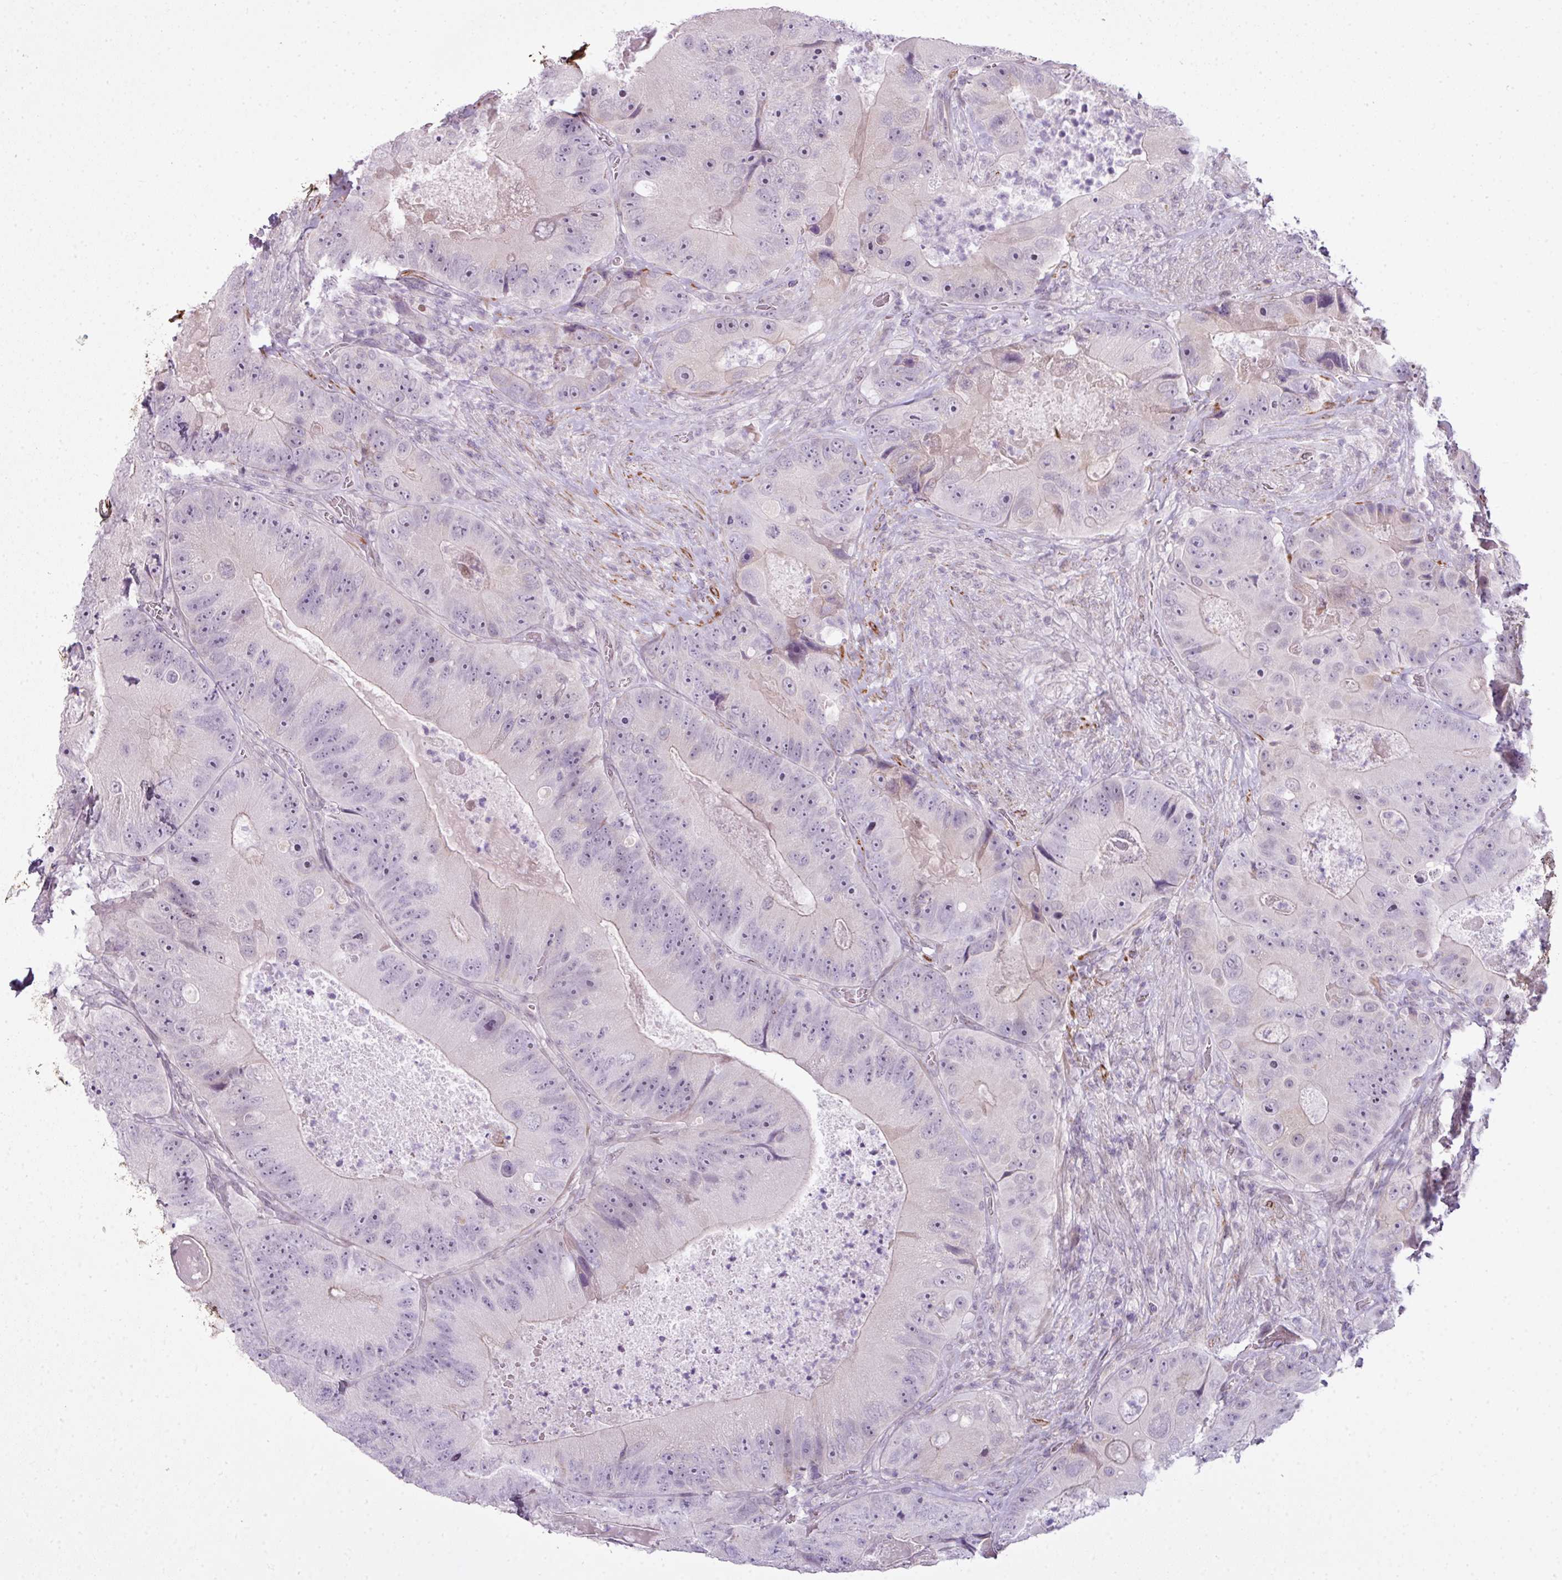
{"staining": {"intensity": "negative", "quantity": "none", "location": "none"}, "tissue": "colorectal cancer", "cell_type": "Tumor cells", "image_type": "cancer", "snomed": [{"axis": "morphology", "description": "Adenocarcinoma, NOS"}, {"axis": "topography", "description": "Colon"}], "caption": "IHC micrograph of human colorectal adenocarcinoma stained for a protein (brown), which displays no staining in tumor cells.", "gene": "ZNF688", "patient": {"sex": "female", "age": 86}}